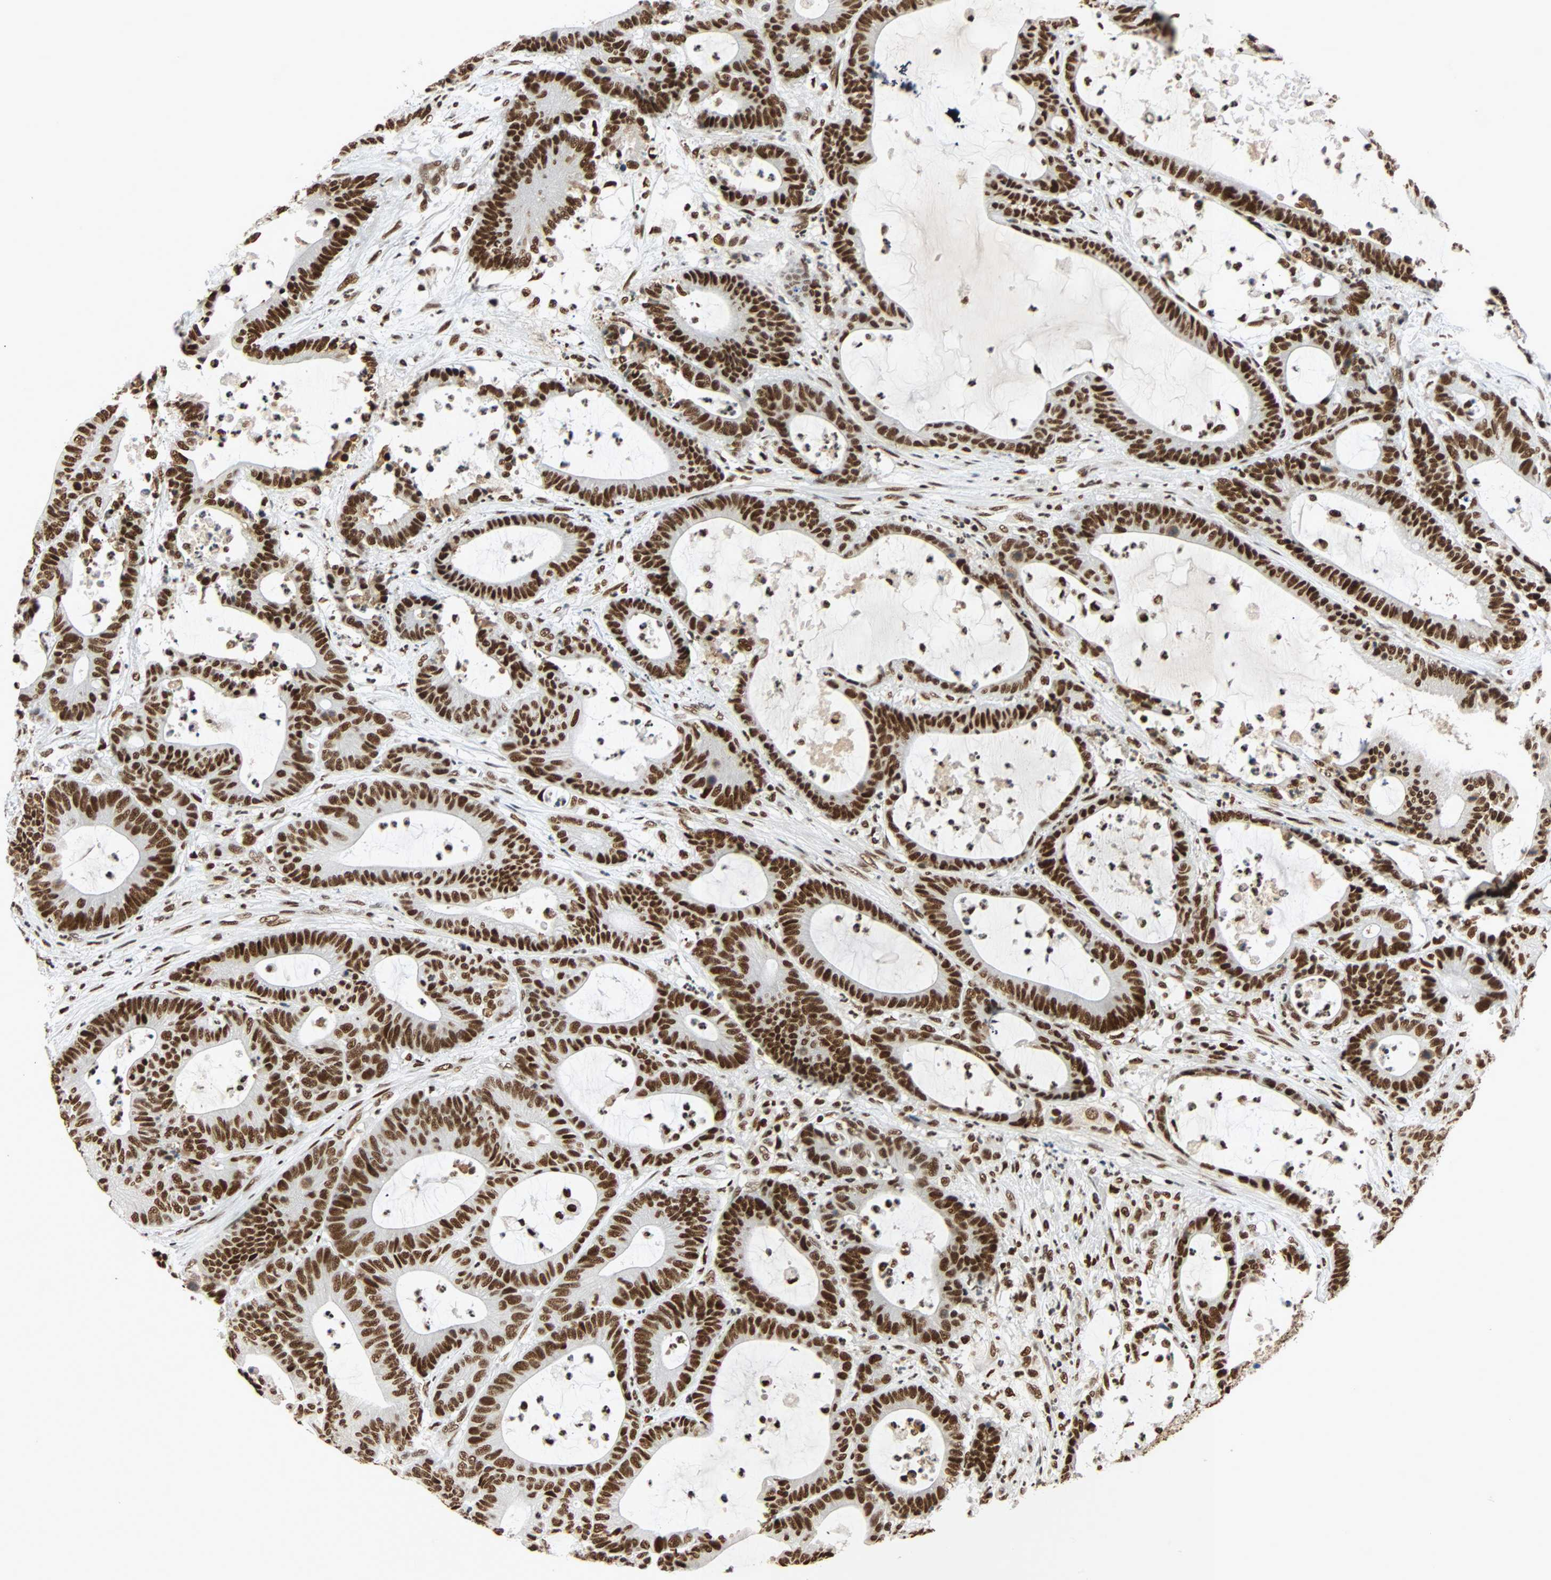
{"staining": {"intensity": "strong", "quantity": ">75%", "location": "nuclear"}, "tissue": "colorectal cancer", "cell_type": "Tumor cells", "image_type": "cancer", "snomed": [{"axis": "morphology", "description": "Adenocarcinoma, NOS"}, {"axis": "topography", "description": "Colon"}], "caption": "Protein expression by immunohistochemistry reveals strong nuclear positivity in approximately >75% of tumor cells in colorectal cancer. (Stains: DAB in brown, nuclei in blue, Microscopy: brightfield microscopy at high magnification).", "gene": "CDK12", "patient": {"sex": "female", "age": 84}}